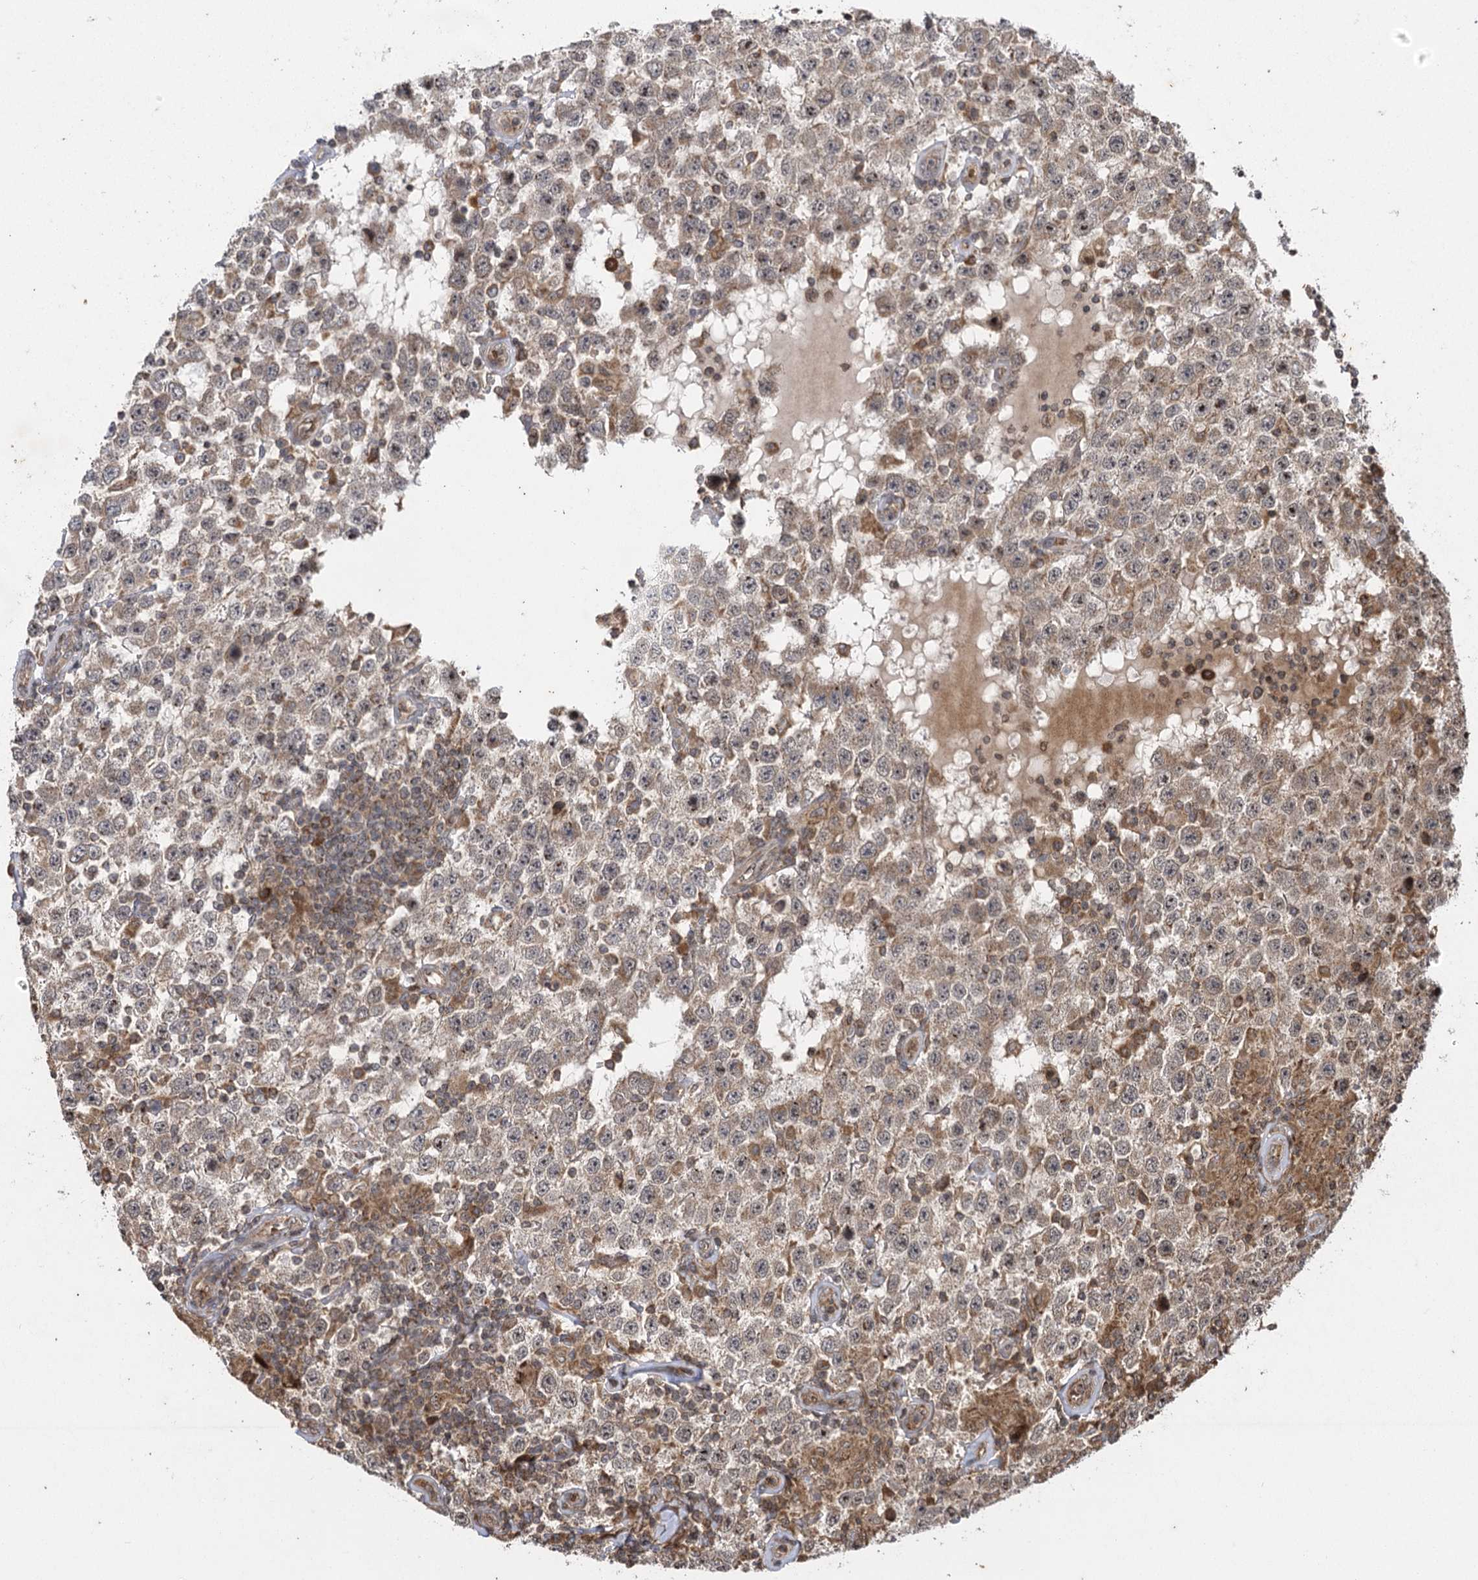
{"staining": {"intensity": "weak", "quantity": "25%-75%", "location": "cytoplasmic/membranous,nuclear"}, "tissue": "testis cancer", "cell_type": "Tumor cells", "image_type": "cancer", "snomed": [{"axis": "morphology", "description": "Normal tissue, NOS"}, {"axis": "morphology", "description": "Urothelial carcinoma, High grade"}, {"axis": "morphology", "description": "Seminoma, NOS"}, {"axis": "morphology", "description": "Carcinoma, Embryonal, NOS"}, {"axis": "topography", "description": "Urinary bladder"}, {"axis": "topography", "description": "Testis"}], "caption": "Testis embryonal carcinoma was stained to show a protein in brown. There is low levels of weak cytoplasmic/membranous and nuclear expression in approximately 25%-75% of tumor cells.", "gene": "IL11RA", "patient": {"sex": "male", "age": 41}}